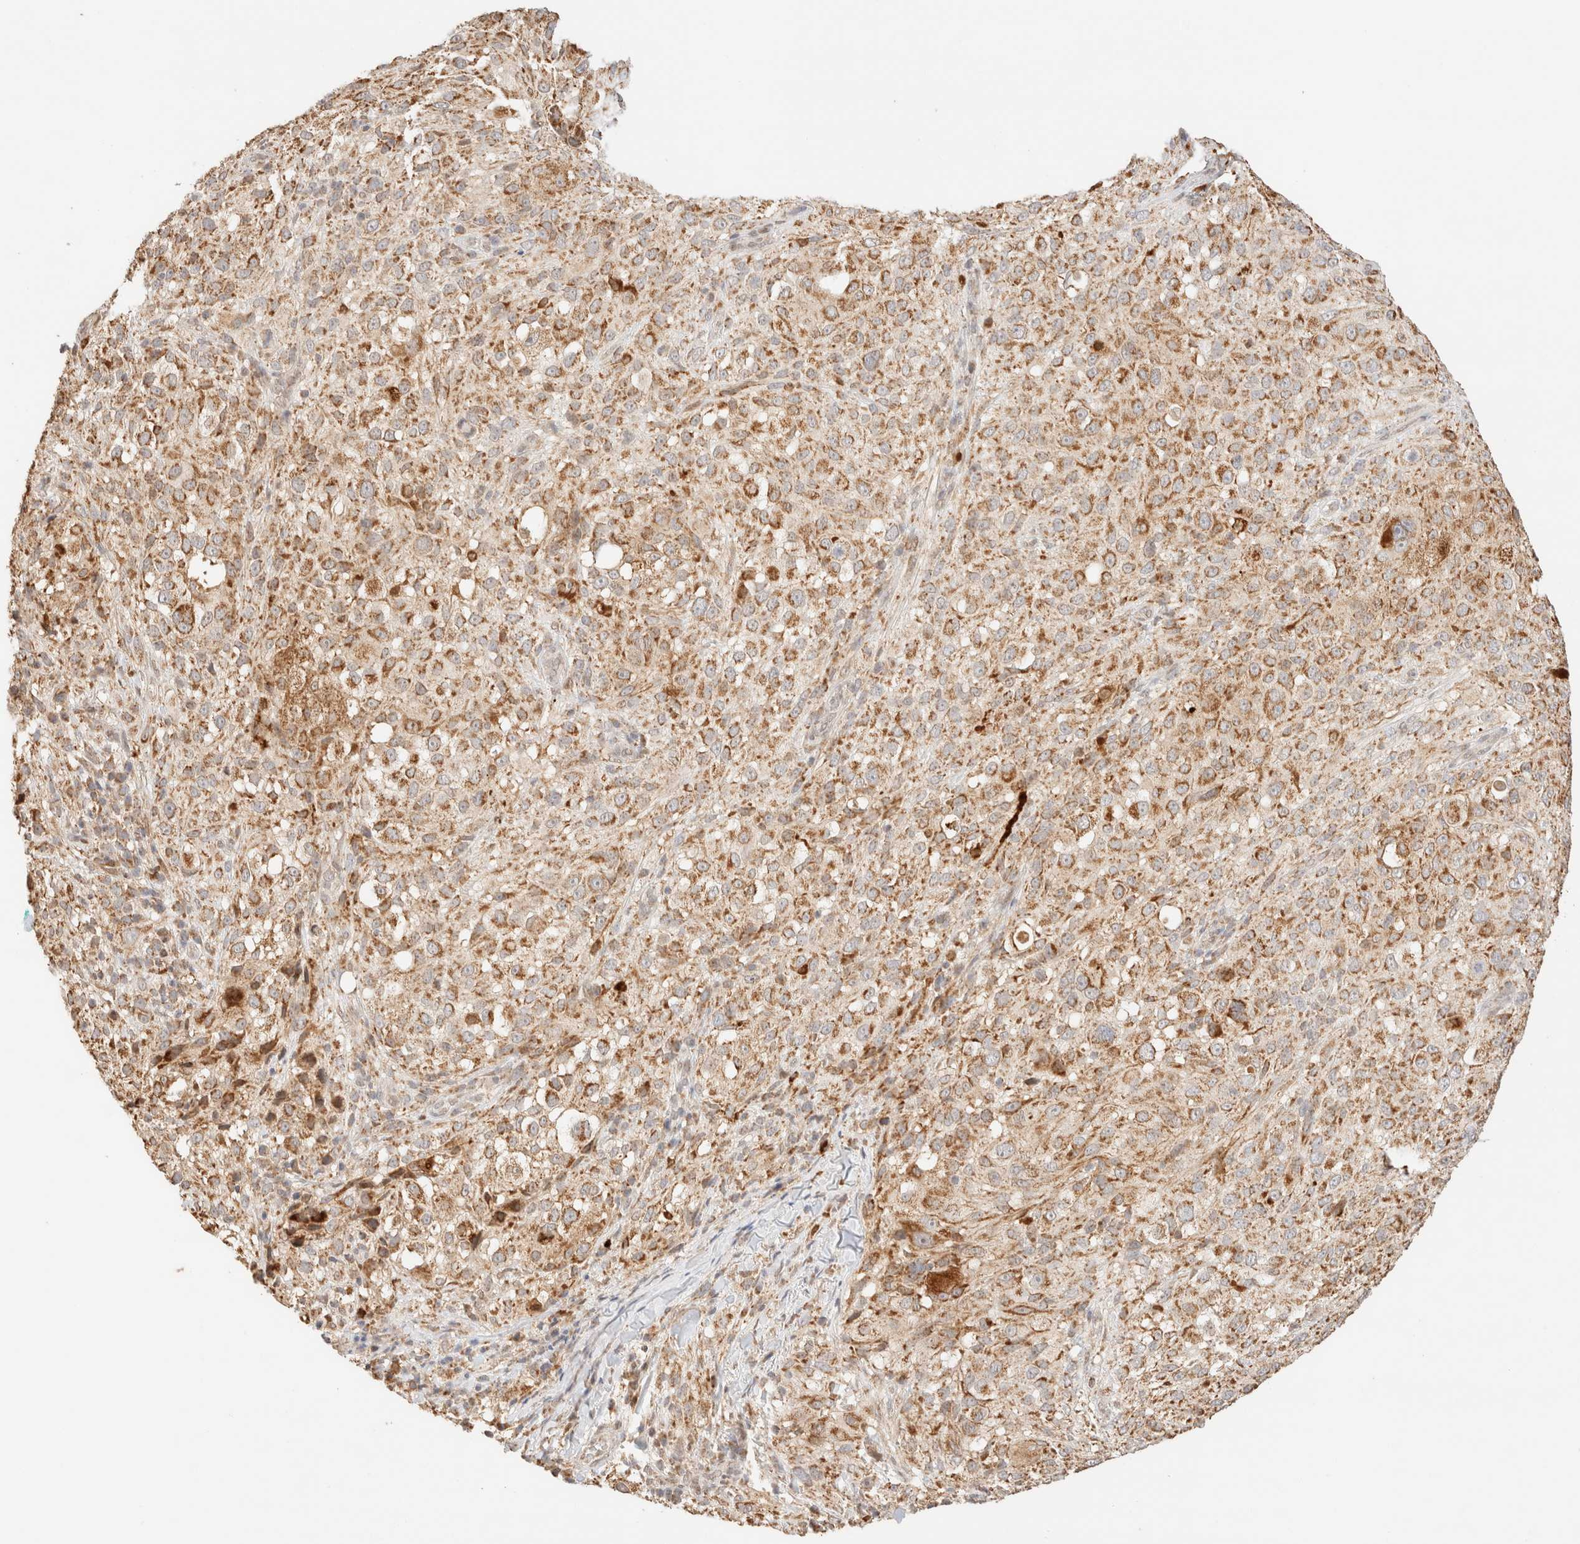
{"staining": {"intensity": "moderate", "quantity": ">75%", "location": "cytoplasmic/membranous"}, "tissue": "melanoma", "cell_type": "Tumor cells", "image_type": "cancer", "snomed": [{"axis": "morphology", "description": "Necrosis, NOS"}, {"axis": "morphology", "description": "Malignant melanoma, NOS"}, {"axis": "topography", "description": "Skin"}], "caption": "DAB (3,3'-diaminobenzidine) immunohistochemical staining of human malignant melanoma exhibits moderate cytoplasmic/membranous protein staining in approximately >75% of tumor cells.", "gene": "TACO1", "patient": {"sex": "female", "age": 87}}